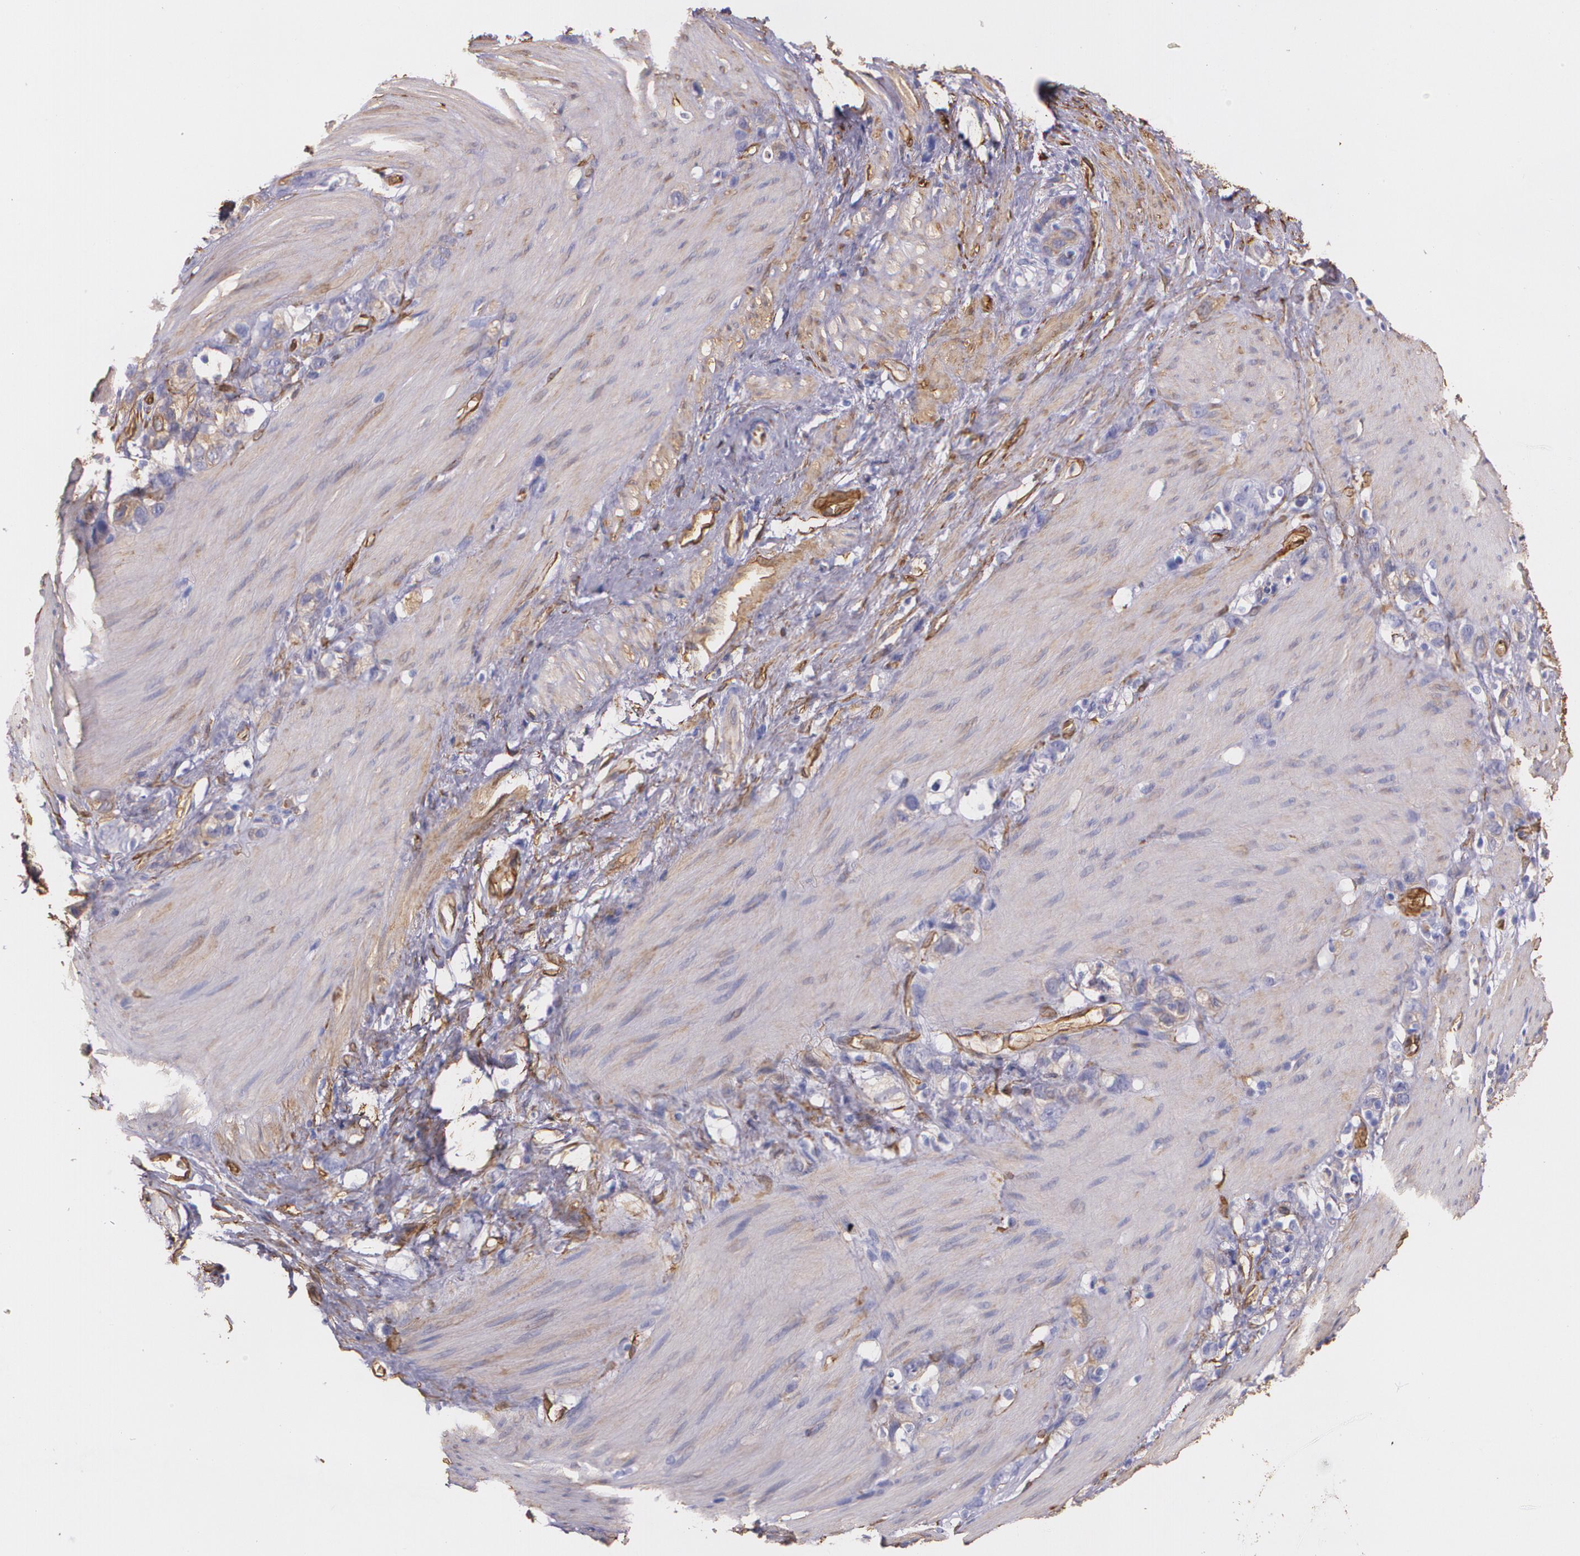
{"staining": {"intensity": "weak", "quantity": "<25%", "location": "cytoplasmic/membranous"}, "tissue": "stomach cancer", "cell_type": "Tumor cells", "image_type": "cancer", "snomed": [{"axis": "morphology", "description": "Normal tissue, NOS"}, {"axis": "morphology", "description": "Adenocarcinoma, NOS"}, {"axis": "morphology", "description": "Adenocarcinoma, High grade"}, {"axis": "topography", "description": "Stomach, upper"}, {"axis": "topography", "description": "Stomach"}], "caption": "This is an IHC micrograph of adenocarcinoma (high-grade) (stomach). There is no staining in tumor cells.", "gene": "MMP2", "patient": {"sex": "female", "age": 65}}